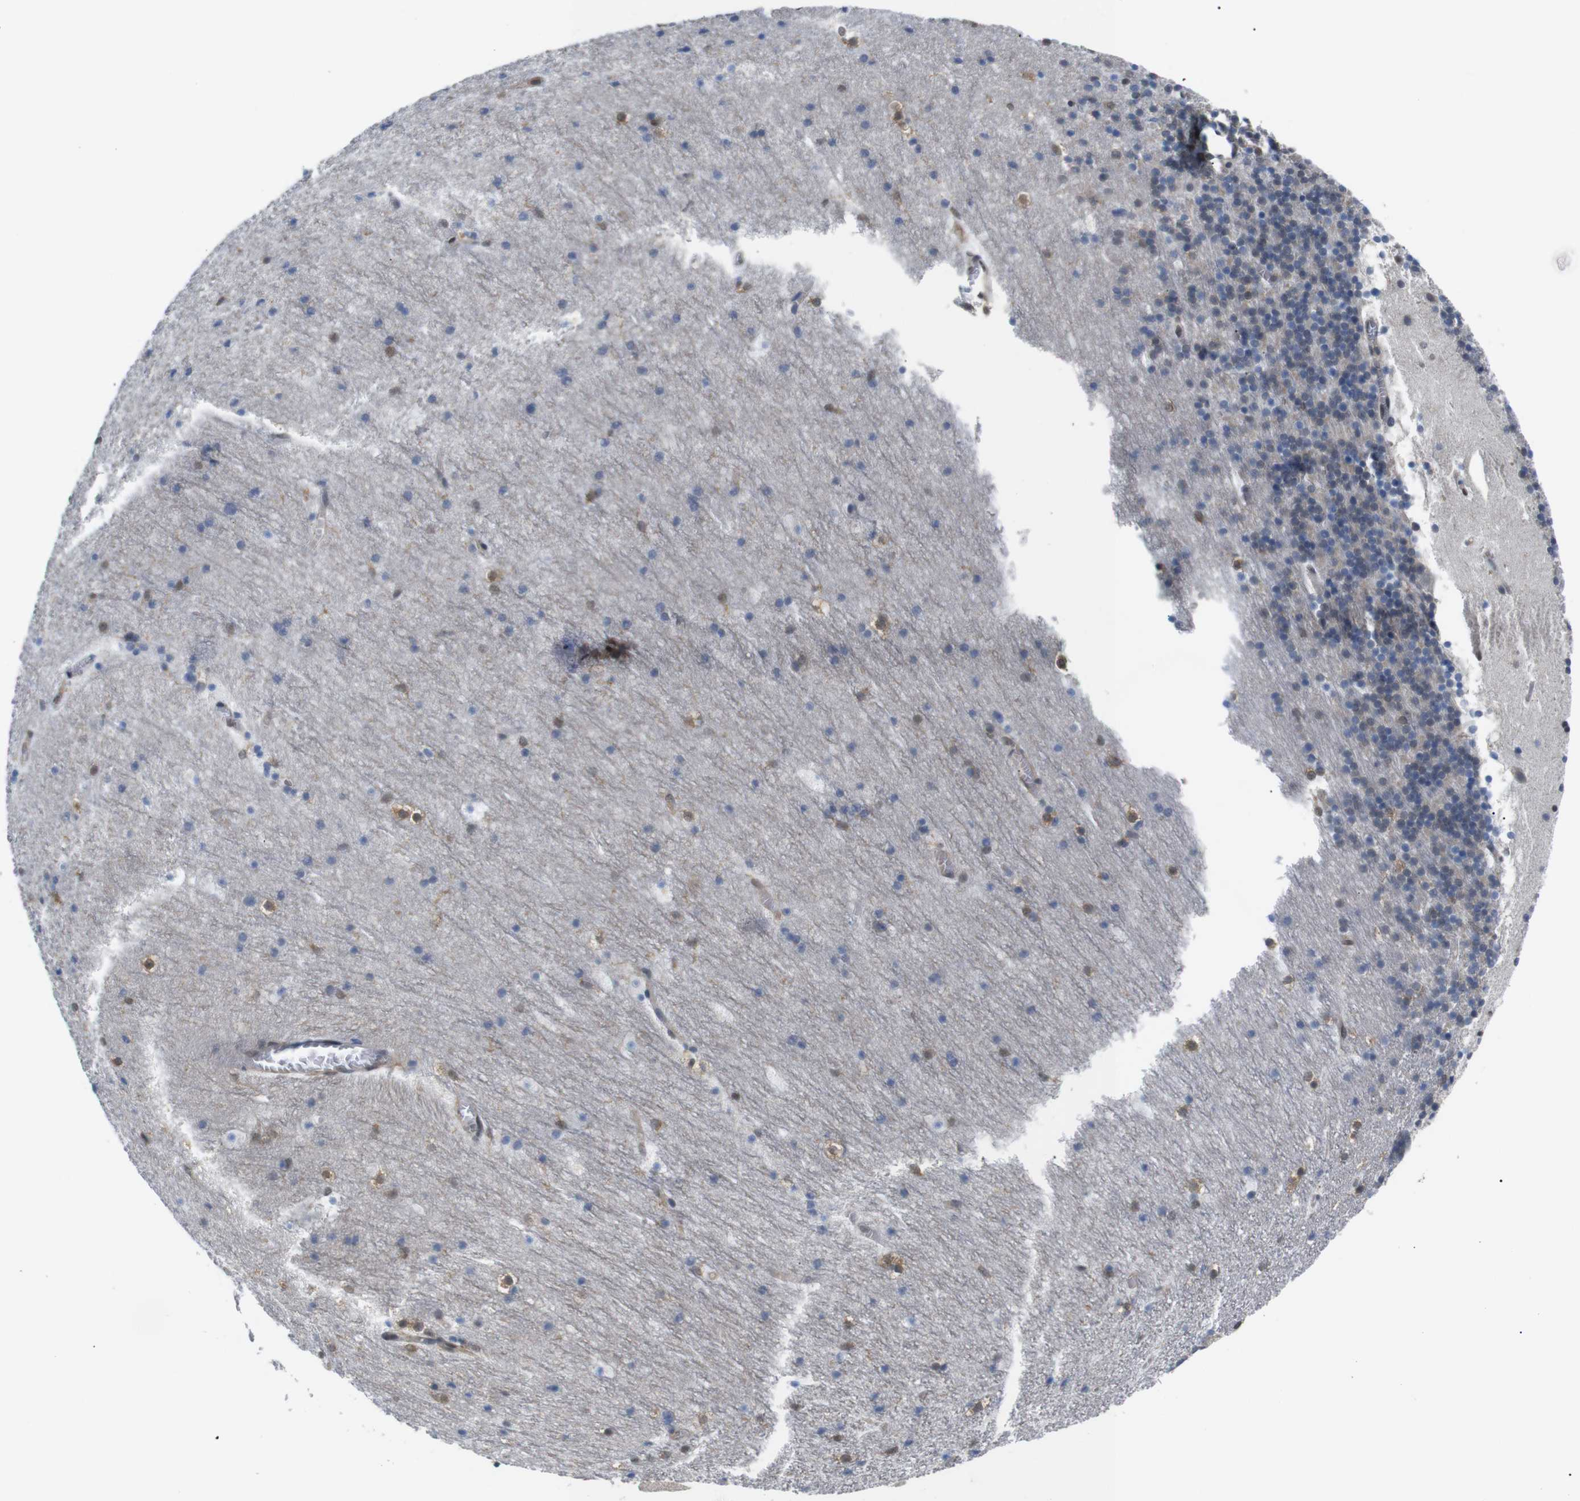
{"staining": {"intensity": "negative", "quantity": "none", "location": "none"}, "tissue": "cerebellum", "cell_type": "Cells in granular layer", "image_type": "normal", "snomed": [{"axis": "morphology", "description": "Normal tissue, NOS"}, {"axis": "topography", "description": "Cerebellum"}], "caption": "An immunohistochemistry micrograph of normal cerebellum is shown. There is no staining in cells in granular layer of cerebellum. Brightfield microscopy of immunohistochemistry stained with DAB (3,3'-diaminobenzidine) (brown) and hematoxylin (blue), captured at high magnification.", "gene": "UBXN1", "patient": {"sex": "male", "age": 45}}